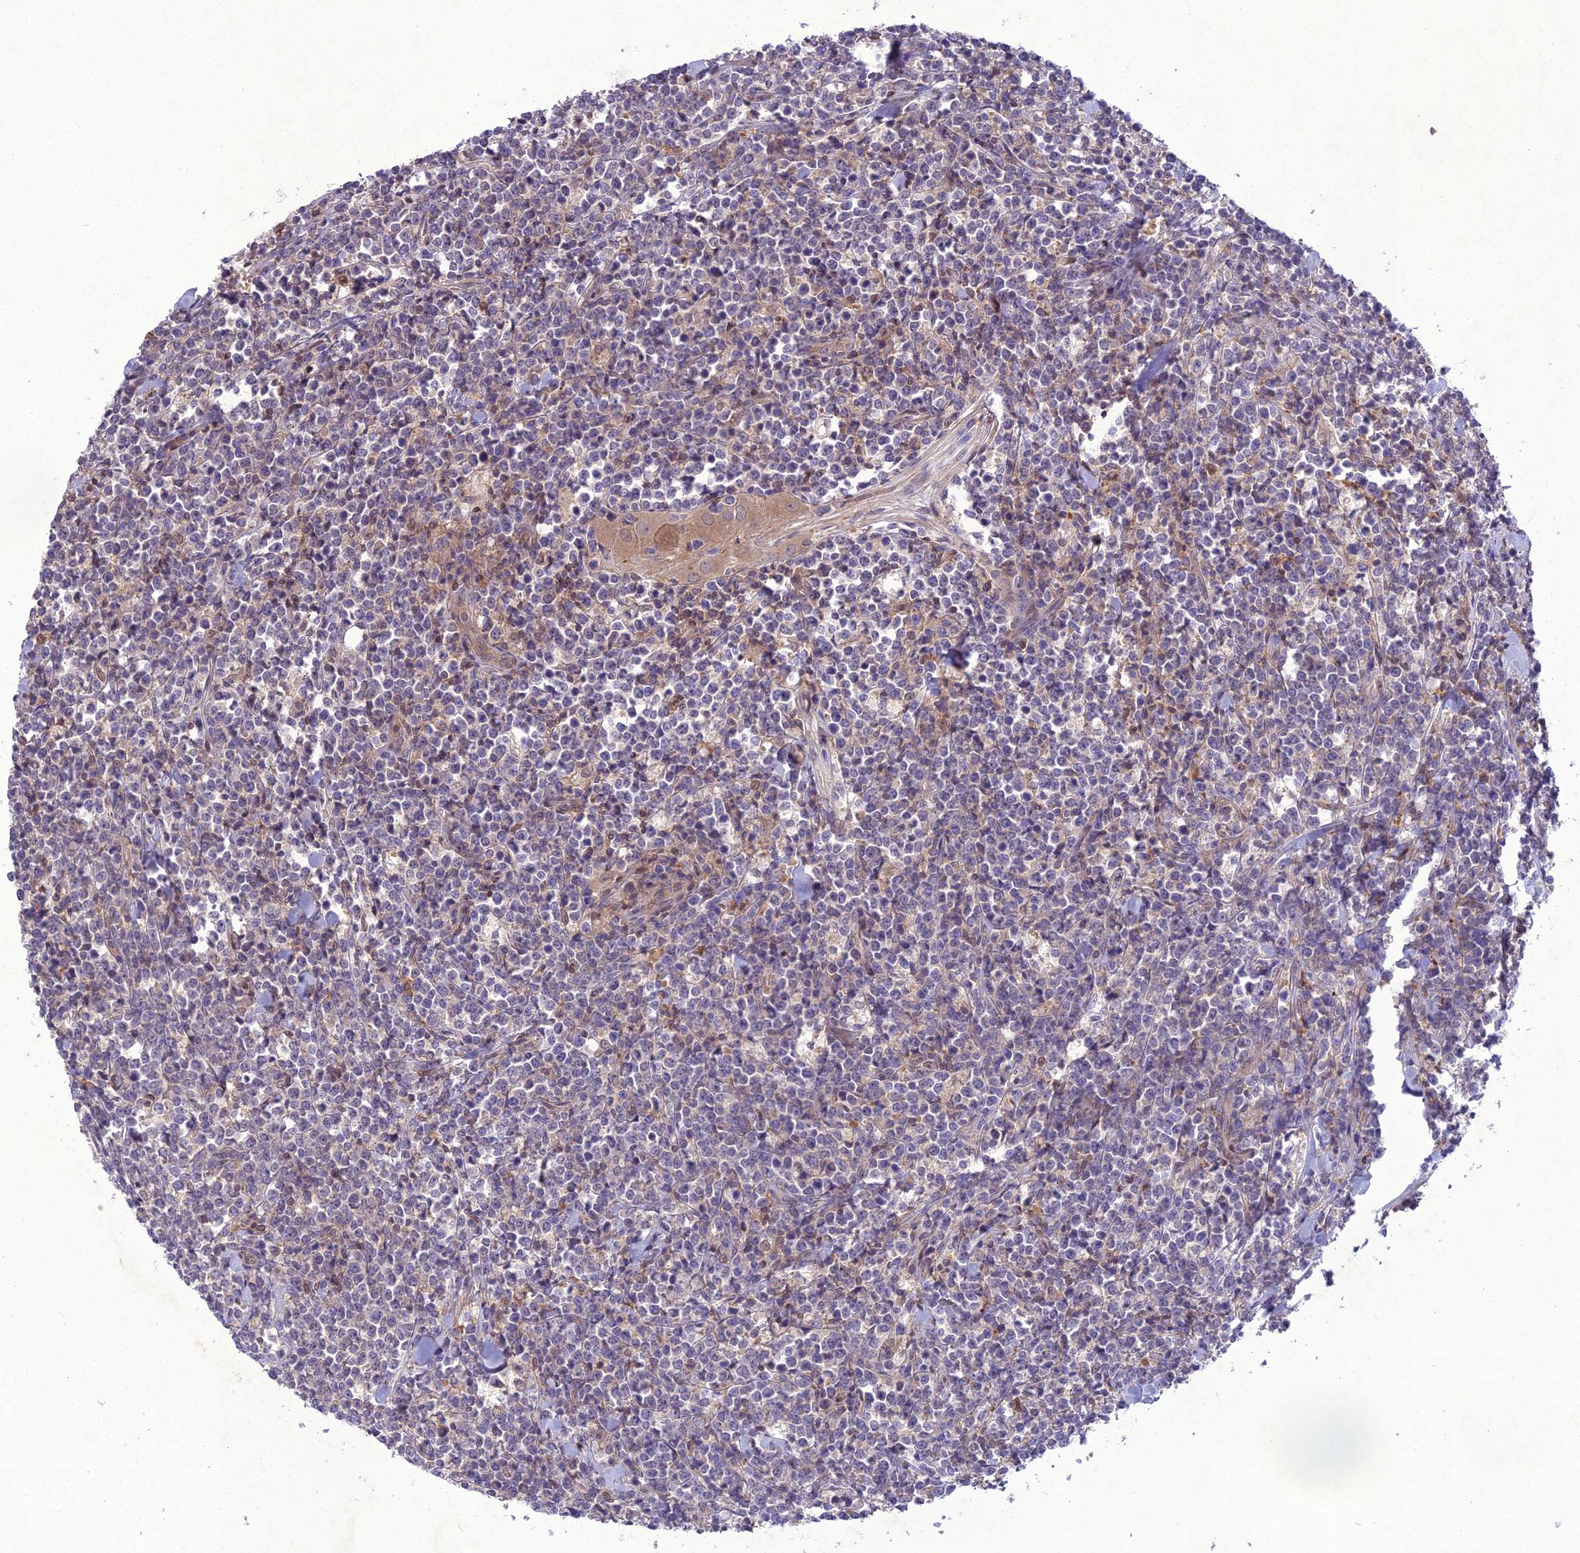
{"staining": {"intensity": "negative", "quantity": "none", "location": "none"}, "tissue": "lymphoma", "cell_type": "Tumor cells", "image_type": "cancer", "snomed": [{"axis": "morphology", "description": "Malignant lymphoma, non-Hodgkin's type, High grade"}, {"axis": "topography", "description": "Small intestine"}], "caption": "This is a image of immunohistochemistry (IHC) staining of lymphoma, which shows no positivity in tumor cells. The staining was performed using DAB to visualize the protein expression in brown, while the nuclei were stained in blue with hematoxylin (Magnification: 20x).", "gene": "GDF6", "patient": {"sex": "male", "age": 8}}